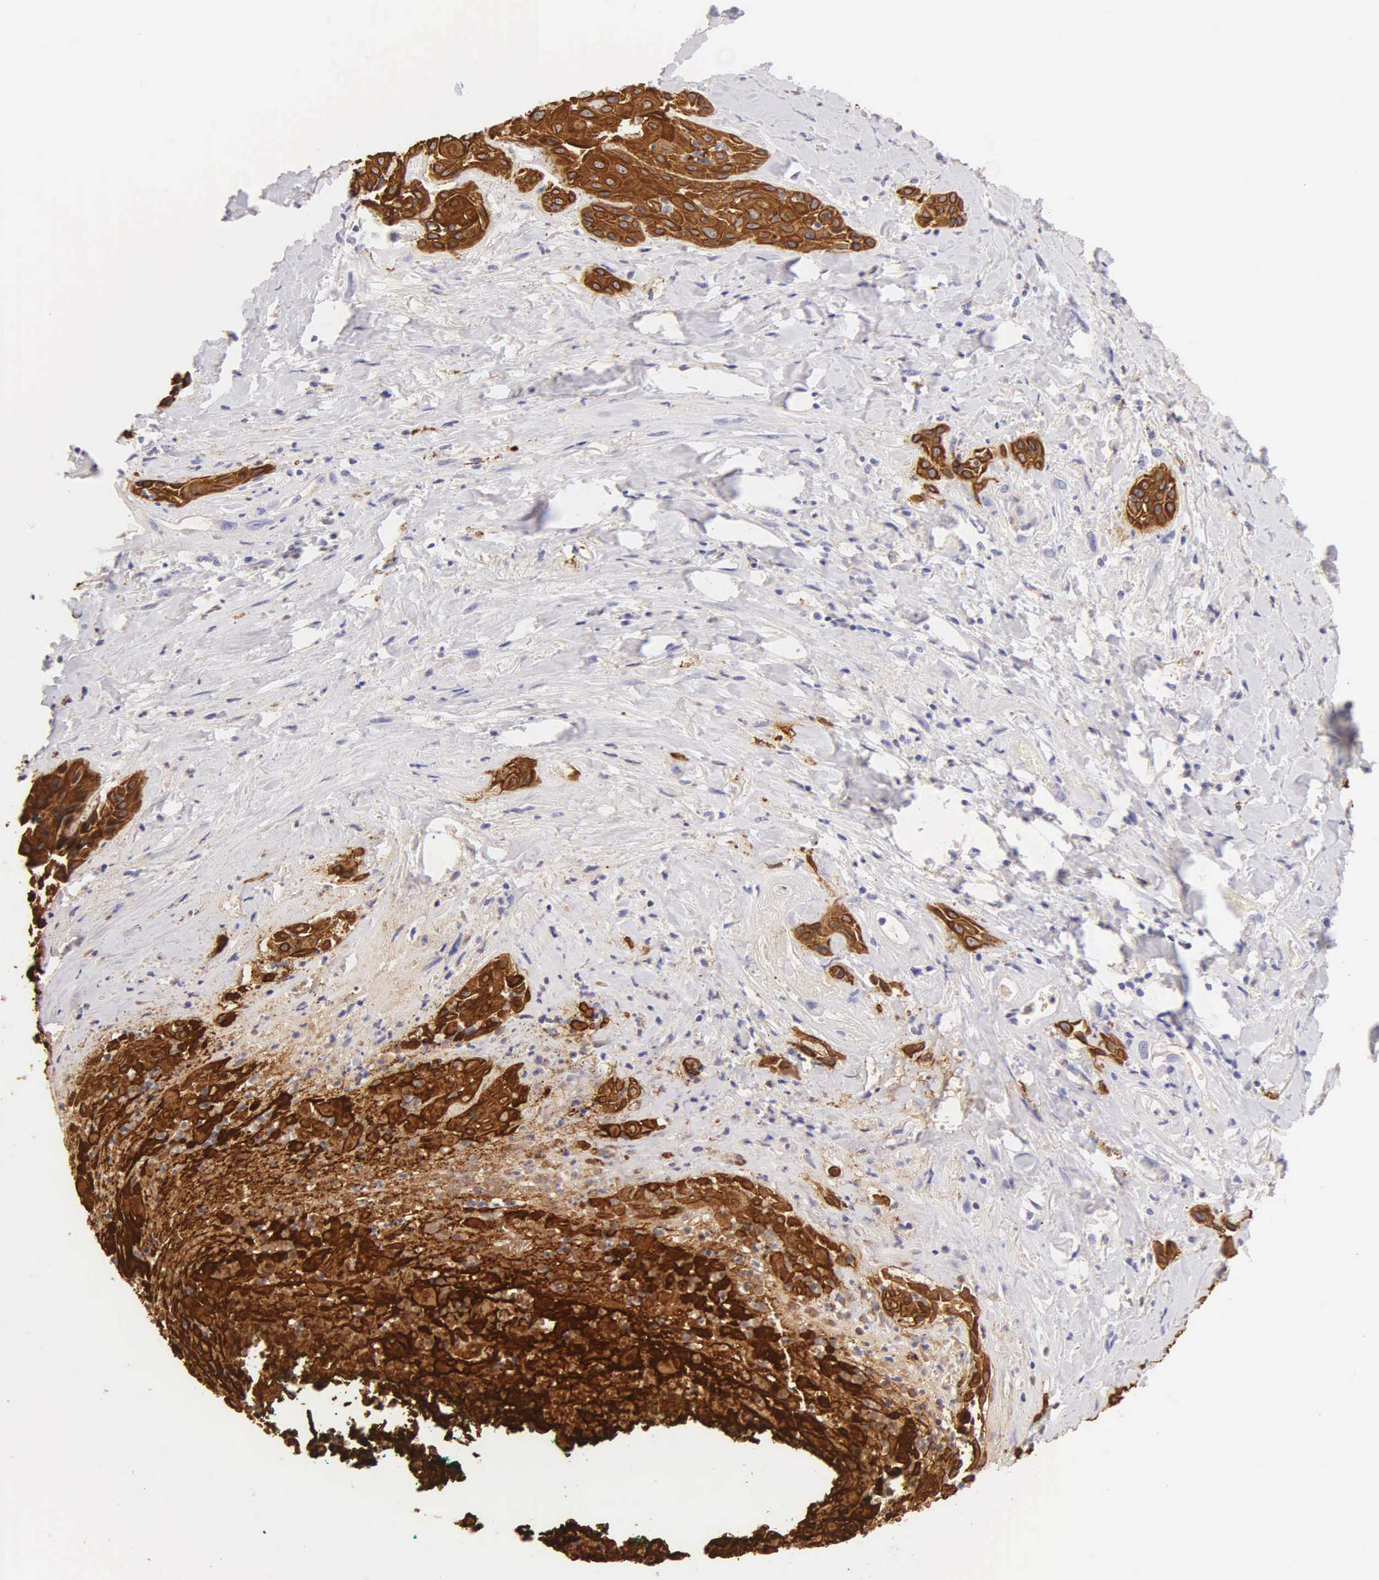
{"staining": {"intensity": "strong", "quantity": ">75%", "location": "cytoplasmic/membranous"}, "tissue": "skin cancer", "cell_type": "Tumor cells", "image_type": "cancer", "snomed": [{"axis": "morphology", "description": "Squamous cell carcinoma, NOS"}, {"axis": "topography", "description": "Skin"}, {"axis": "topography", "description": "Anal"}], "caption": "High-magnification brightfield microscopy of skin squamous cell carcinoma stained with DAB (3,3'-diaminobenzidine) (brown) and counterstained with hematoxylin (blue). tumor cells exhibit strong cytoplasmic/membranous staining is identified in about>75% of cells.", "gene": "KRT17", "patient": {"sex": "male", "age": 64}}